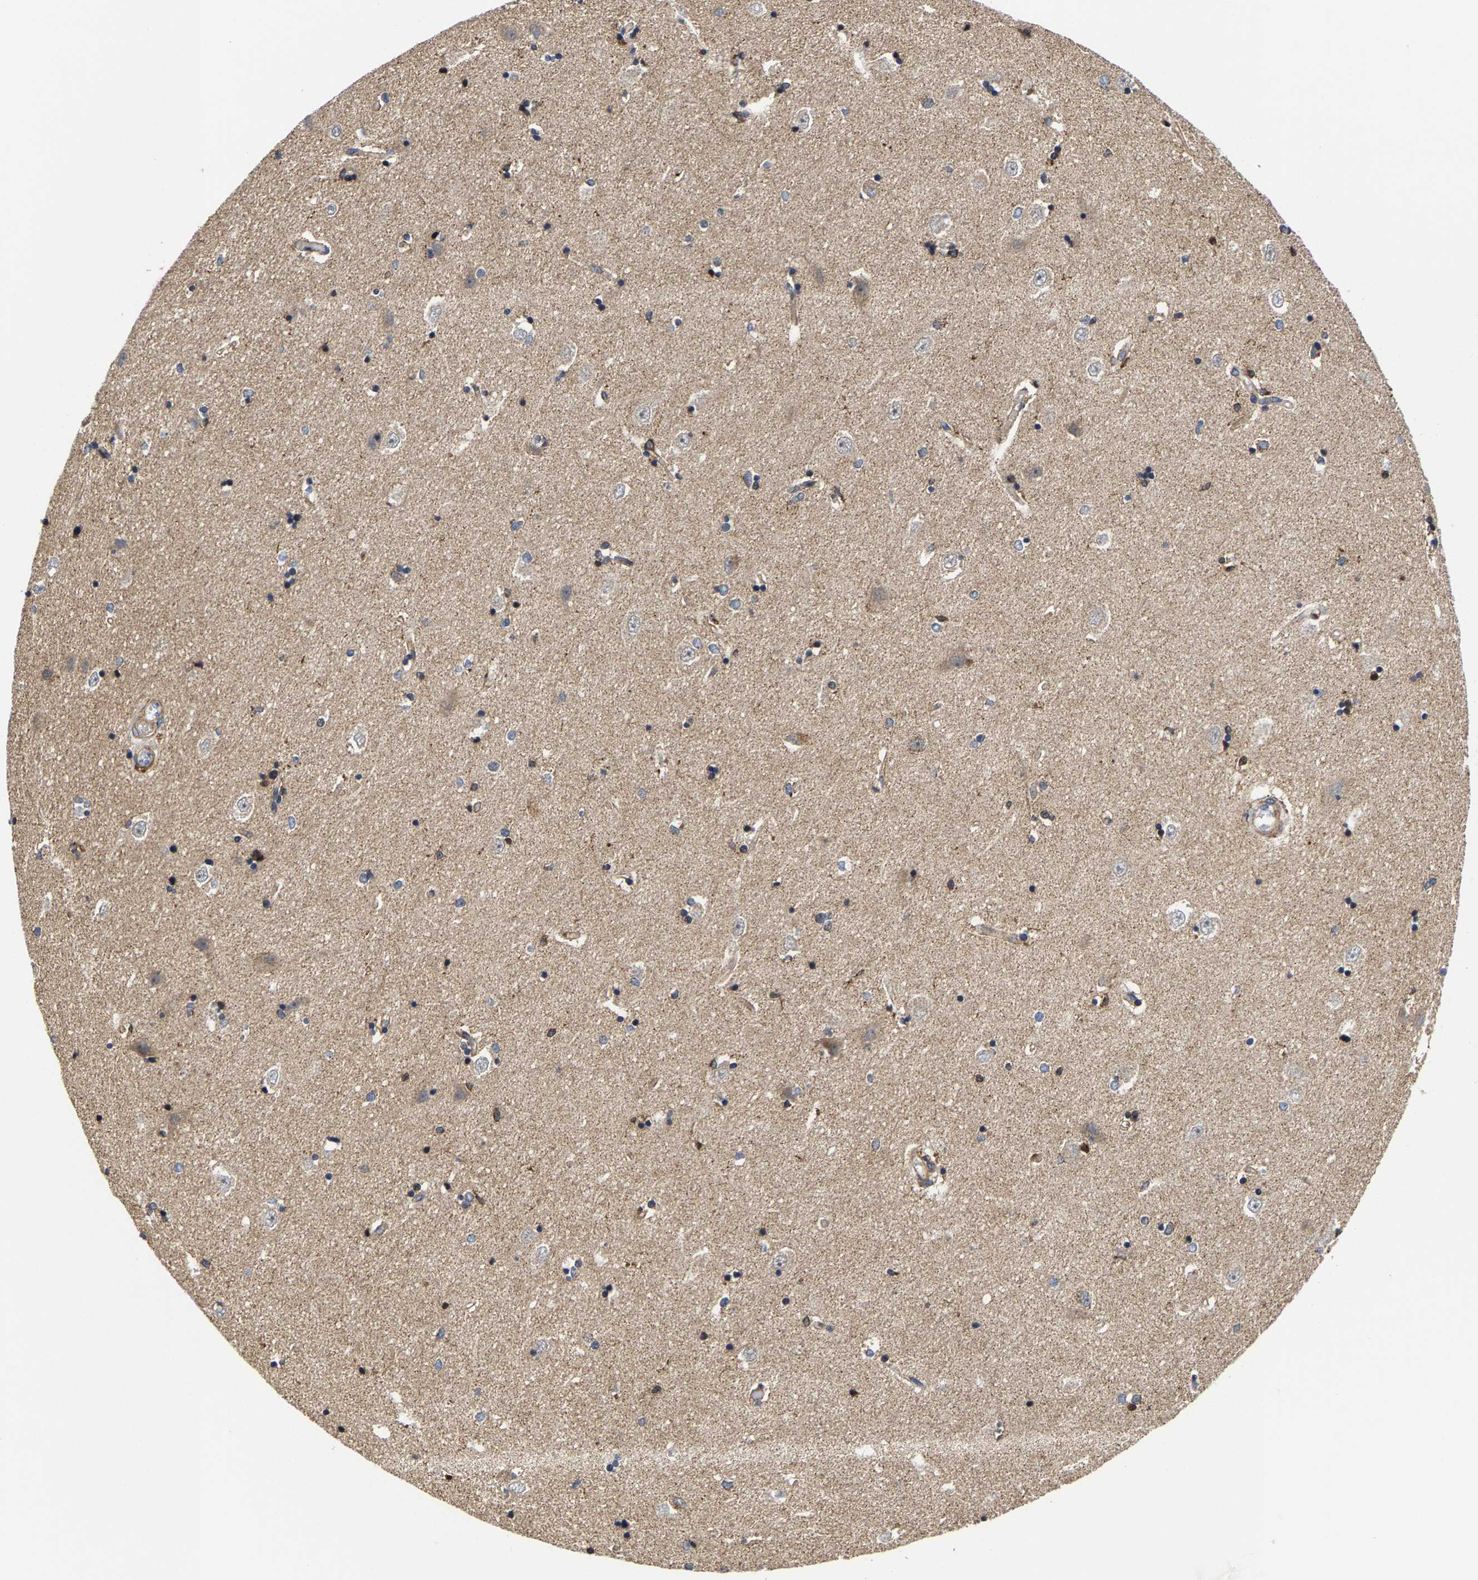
{"staining": {"intensity": "weak", "quantity": "<25%", "location": "cytoplasmic/membranous"}, "tissue": "hippocampus", "cell_type": "Glial cells", "image_type": "normal", "snomed": [{"axis": "morphology", "description": "Normal tissue, NOS"}, {"axis": "topography", "description": "Hippocampus"}], "caption": "Immunohistochemical staining of unremarkable hippocampus displays no significant expression in glial cells.", "gene": "PFKFB3", "patient": {"sex": "male", "age": 45}}